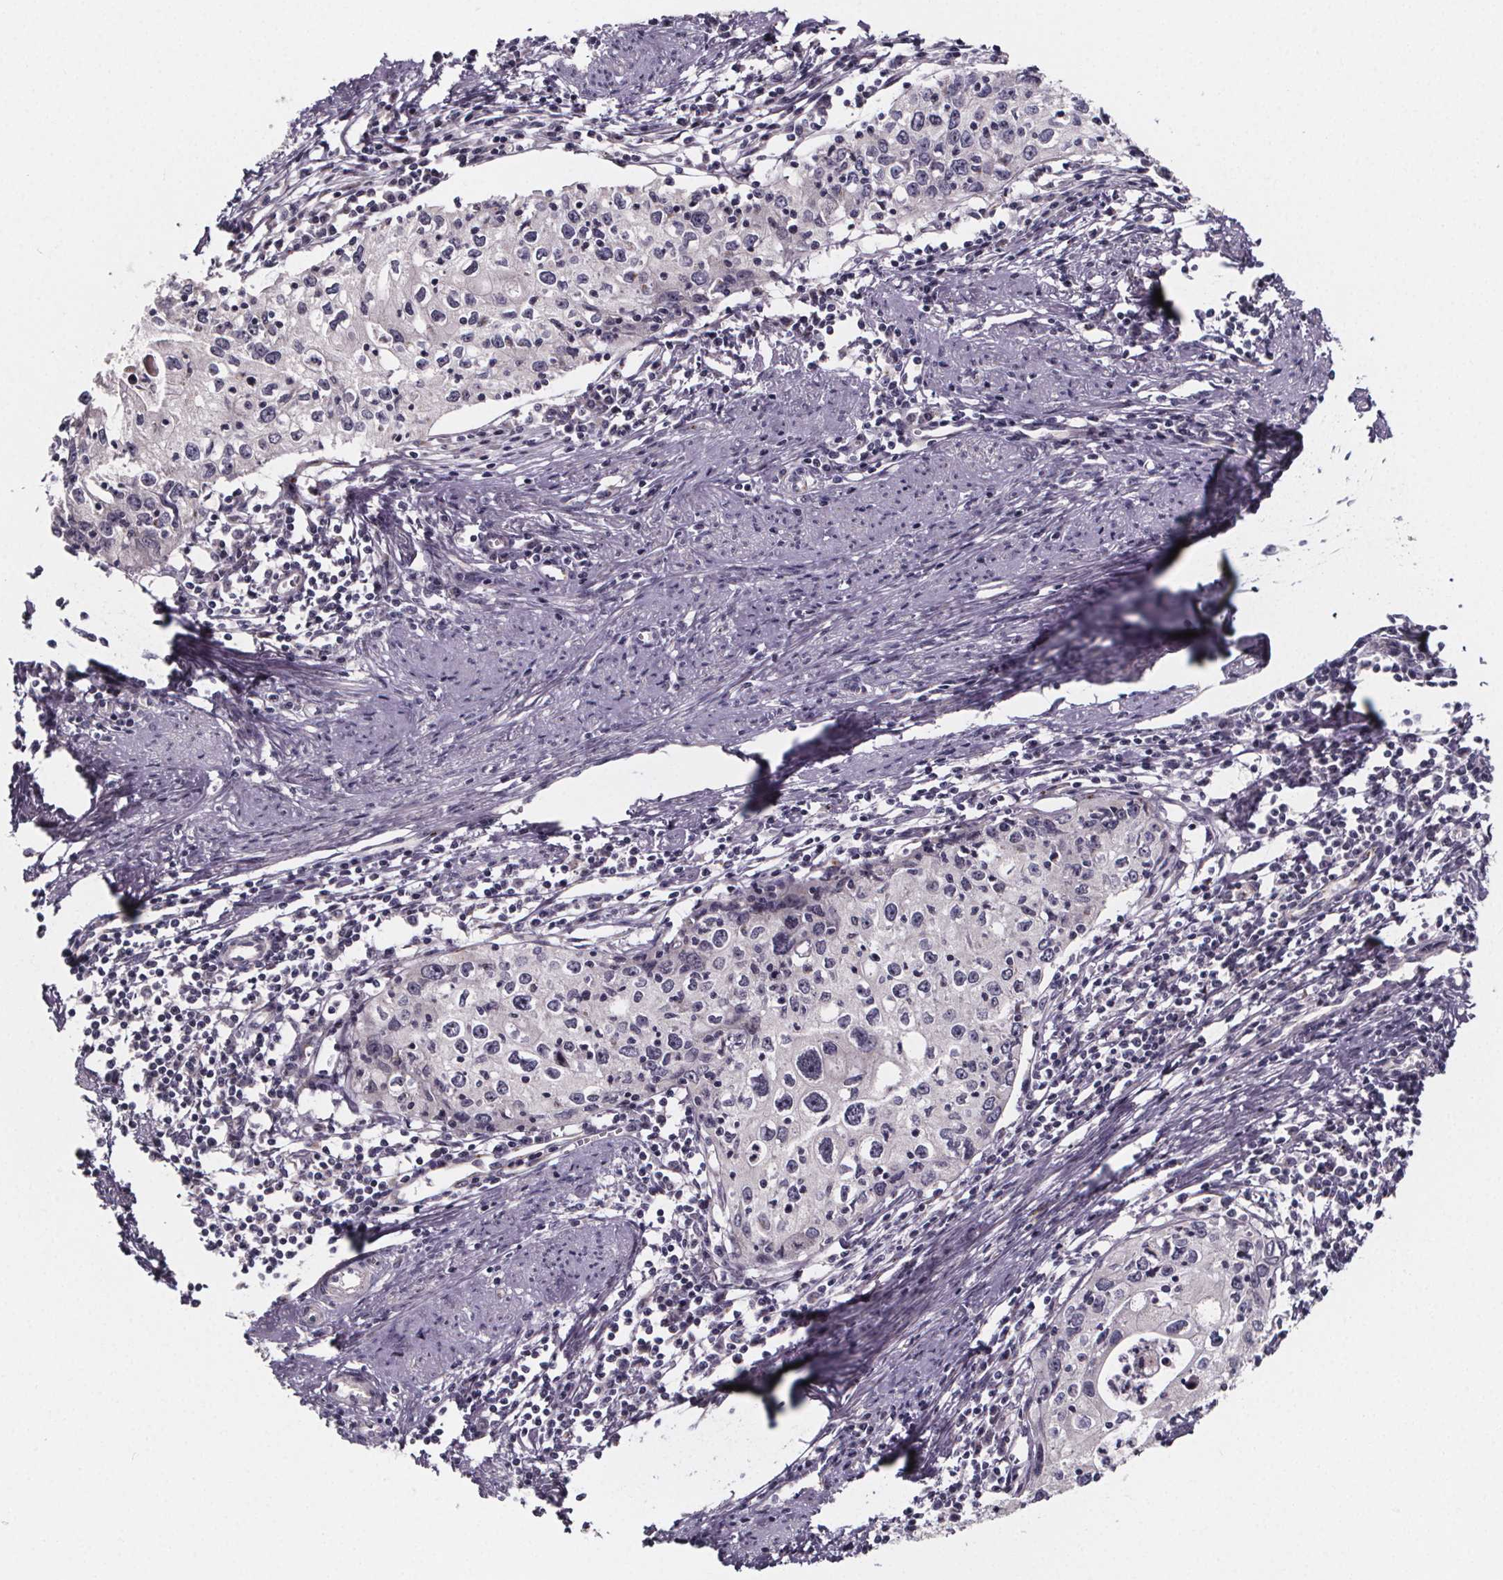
{"staining": {"intensity": "weak", "quantity": "<25%", "location": "cytoplasmic/membranous"}, "tissue": "cervical cancer", "cell_type": "Tumor cells", "image_type": "cancer", "snomed": [{"axis": "morphology", "description": "Squamous cell carcinoma, NOS"}, {"axis": "topography", "description": "Cervix"}], "caption": "A photomicrograph of human cervical squamous cell carcinoma is negative for staining in tumor cells. (Stains: DAB (3,3'-diaminobenzidine) immunohistochemistry (IHC) with hematoxylin counter stain, Microscopy: brightfield microscopy at high magnification).", "gene": "NDST1", "patient": {"sex": "female", "age": 40}}